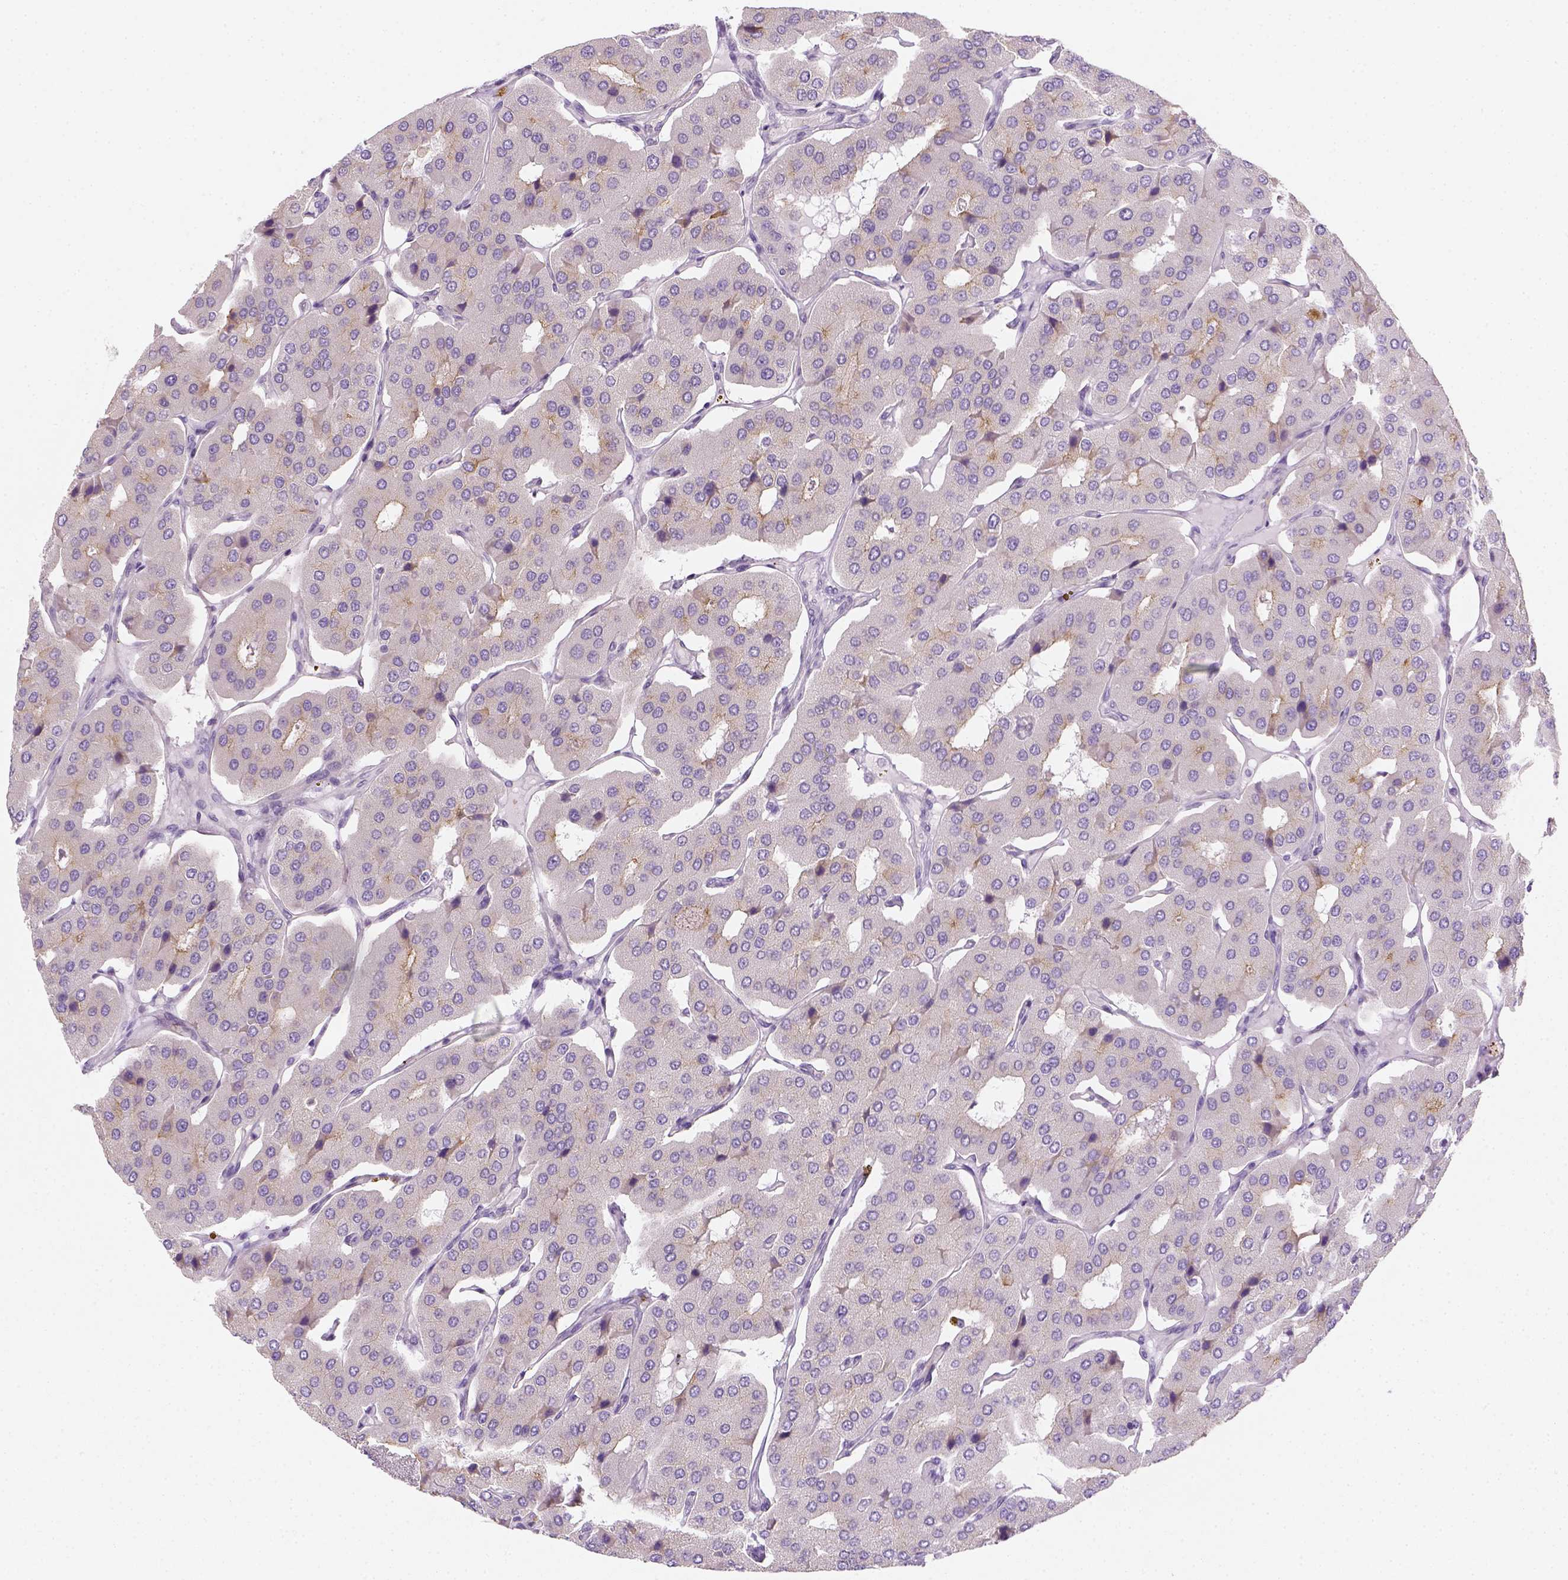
{"staining": {"intensity": "negative", "quantity": "none", "location": "none"}, "tissue": "parathyroid gland", "cell_type": "Glandular cells", "image_type": "normal", "snomed": [{"axis": "morphology", "description": "Normal tissue, NOS"}, {"axis": "morphology", "description": "Adenoma, NOS"}, {"axis": "topography", "description": "Parathyroid gland"}], "caption": "The micrograph shows no staining of glandular cells in benign parathyroid gland. Nuclei are stained in blue.", "gene": "CACNB1", "patient": {"sex": "female", "age": 86}}